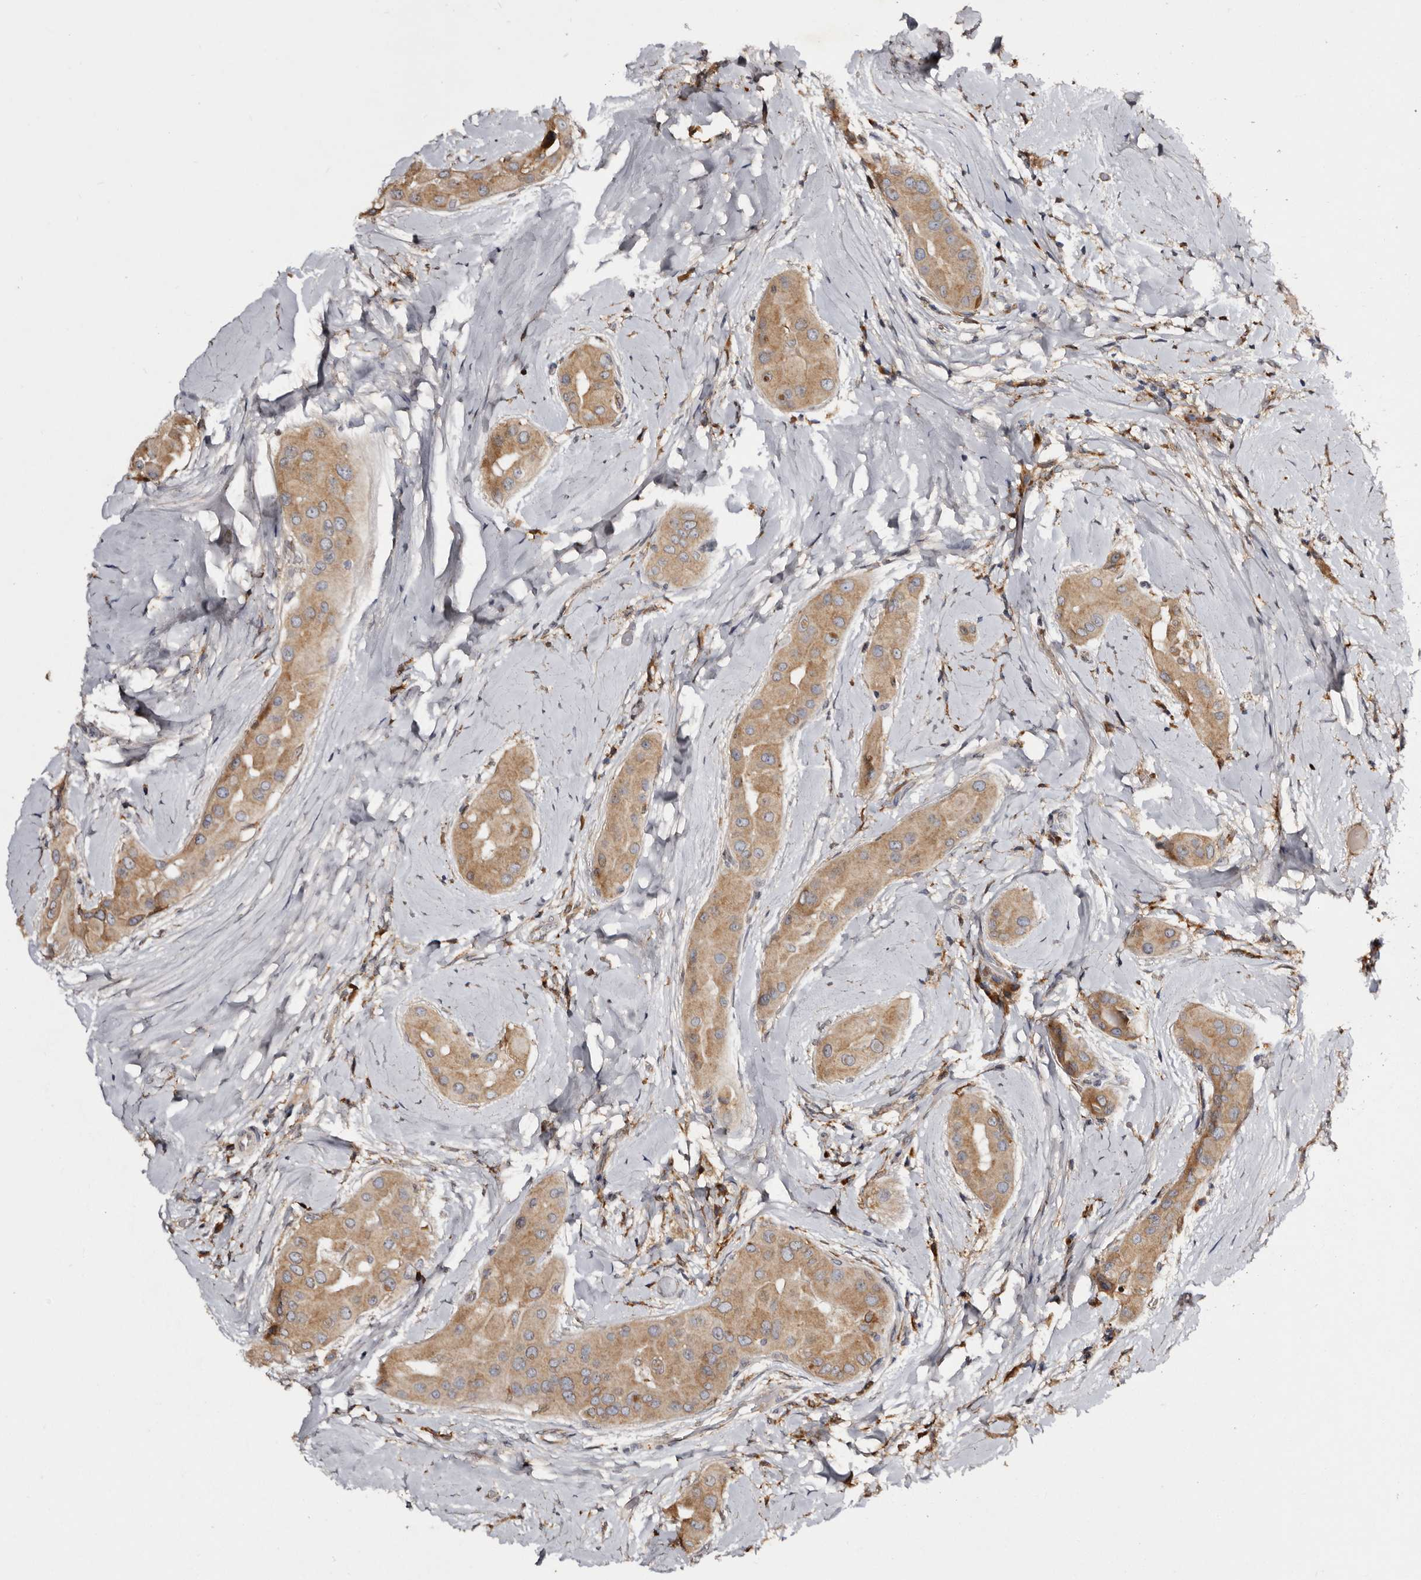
{"staining": {"intensity": "moderate", "quantity": ">75%", "location": "cytoplasmic/membranous"}, "tissue": "thyroid cancer", "cell_type": "Tumor cells", "image_type": "cancer", "snomed": [{"axis": "morphology", "description": "Papillary adenocarcinoma, NOS"}, {"axis": "topography", "description": "Thyroid gland"}], "caption": "Thyroid papillary adenocarcinoma stained with DAB (3,3'-diaminobenzidine) immunohistochemistry (IHC) reveals medium levels of moderate cytoplasmic/membranous staining in about >75% of tumor cells. (IHC, brightfield microscopy, high magnification).", "gene": "INKA2", "patient": {"sex": "male", "age": 33}}